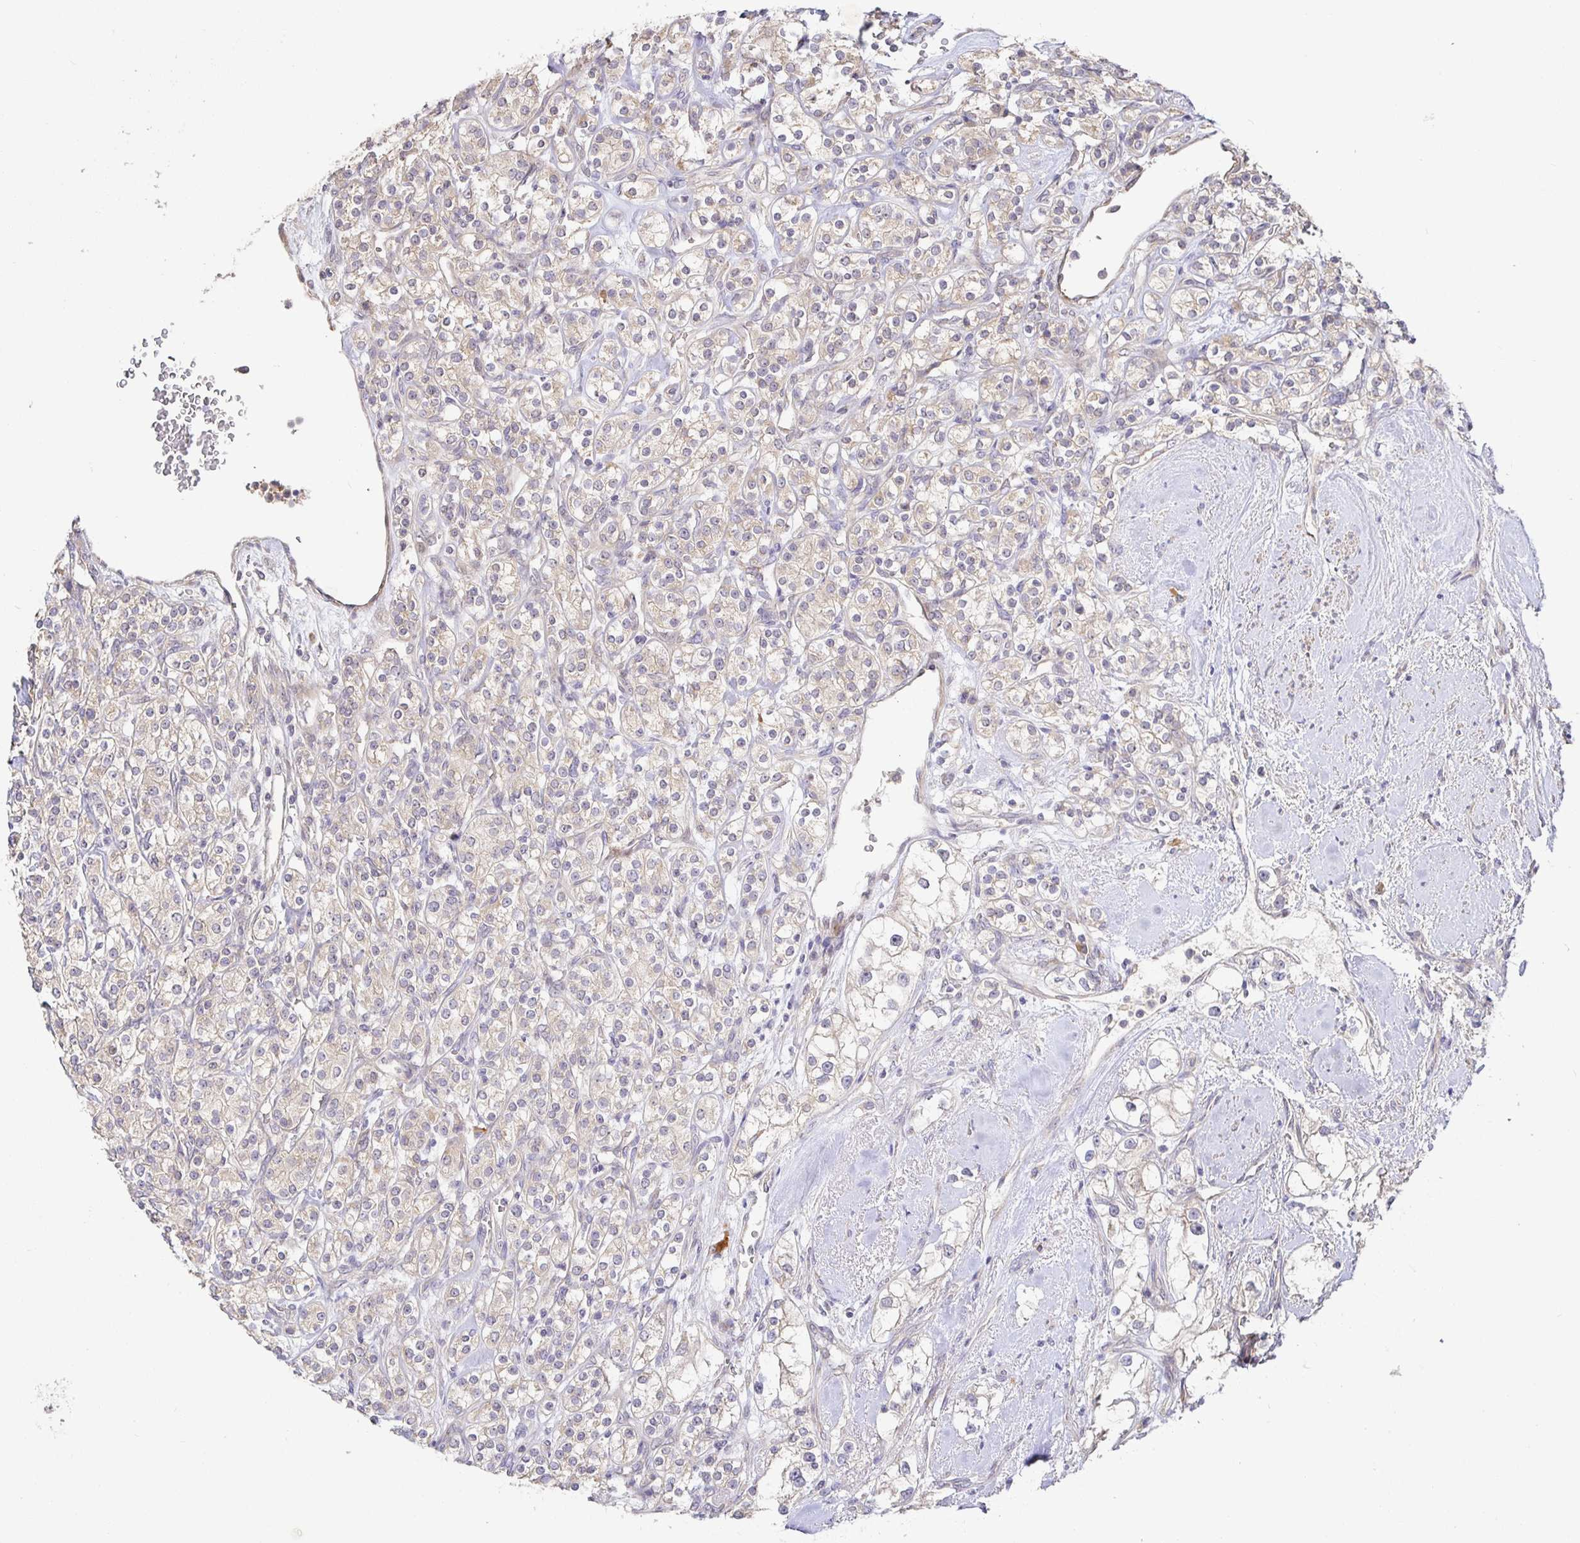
{"staining": {"intensity": "weak", "quantity": "25%-75%", "location": "cytoplasmic/membranous"}, "tissue": "renal cancer", "cell_type": "Tumor cells", "image_type": "cancer", "snomed": [{"axis": "morphology", "description": "Adenocarcinoma, NOS"}, {"axis": "topography", "description": "Kidney"}], "caption": "The photomicrograph displays immunohistochemical staining of renal cancer. There is weak cytoplasmic/membranous staining is present in approximately 25%-75% of tumor cells. (Brightfield microscopy of DAB IHC at high magnification).", "gene": "ZDHHC11", "patient": {"sex": "male", "age": 77}}